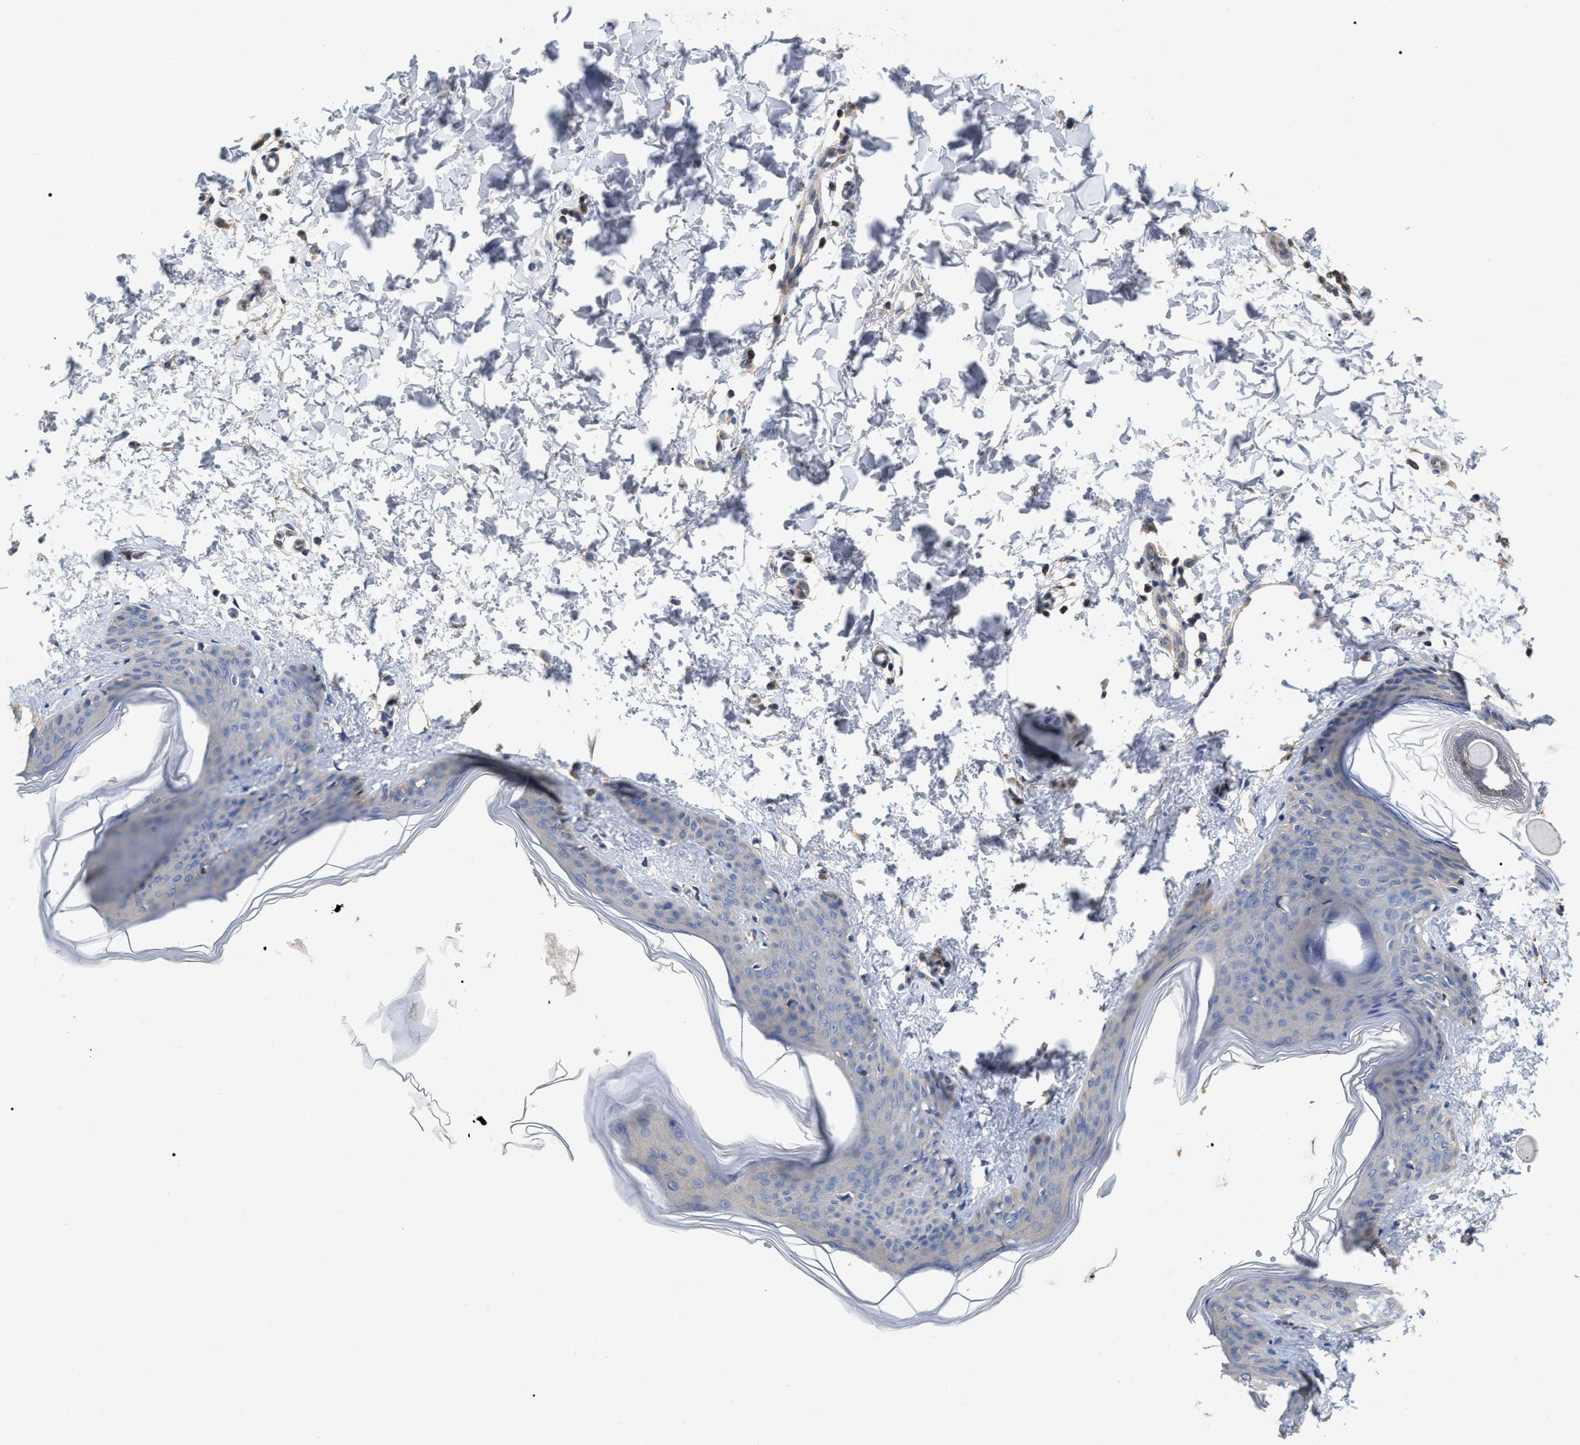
{"staining": {"intensity": "moderate", "quantity": ">75%", "location": "cytoplasmic/membranous"}, "tissue": "skin", "cell_type": "Fibroblasts", "image_type": "normal", "snomed": [{"axis": "morphology", "description": "Normal tissue, NOS"}, {"axis": "topography", "description": "Skin"}], "caption": "DAB immunohistochemical staining of normal skin shows moderate cytoplasmic/membranous protein positivity in about >75% of fibroblasts. (Stains: DAB in brown, nuclei in blue, Microscopy: brightfield microscopy at high magnification).", "gene": "RAP1GDS1", "patient": {"sex": "female", "age": 17}}